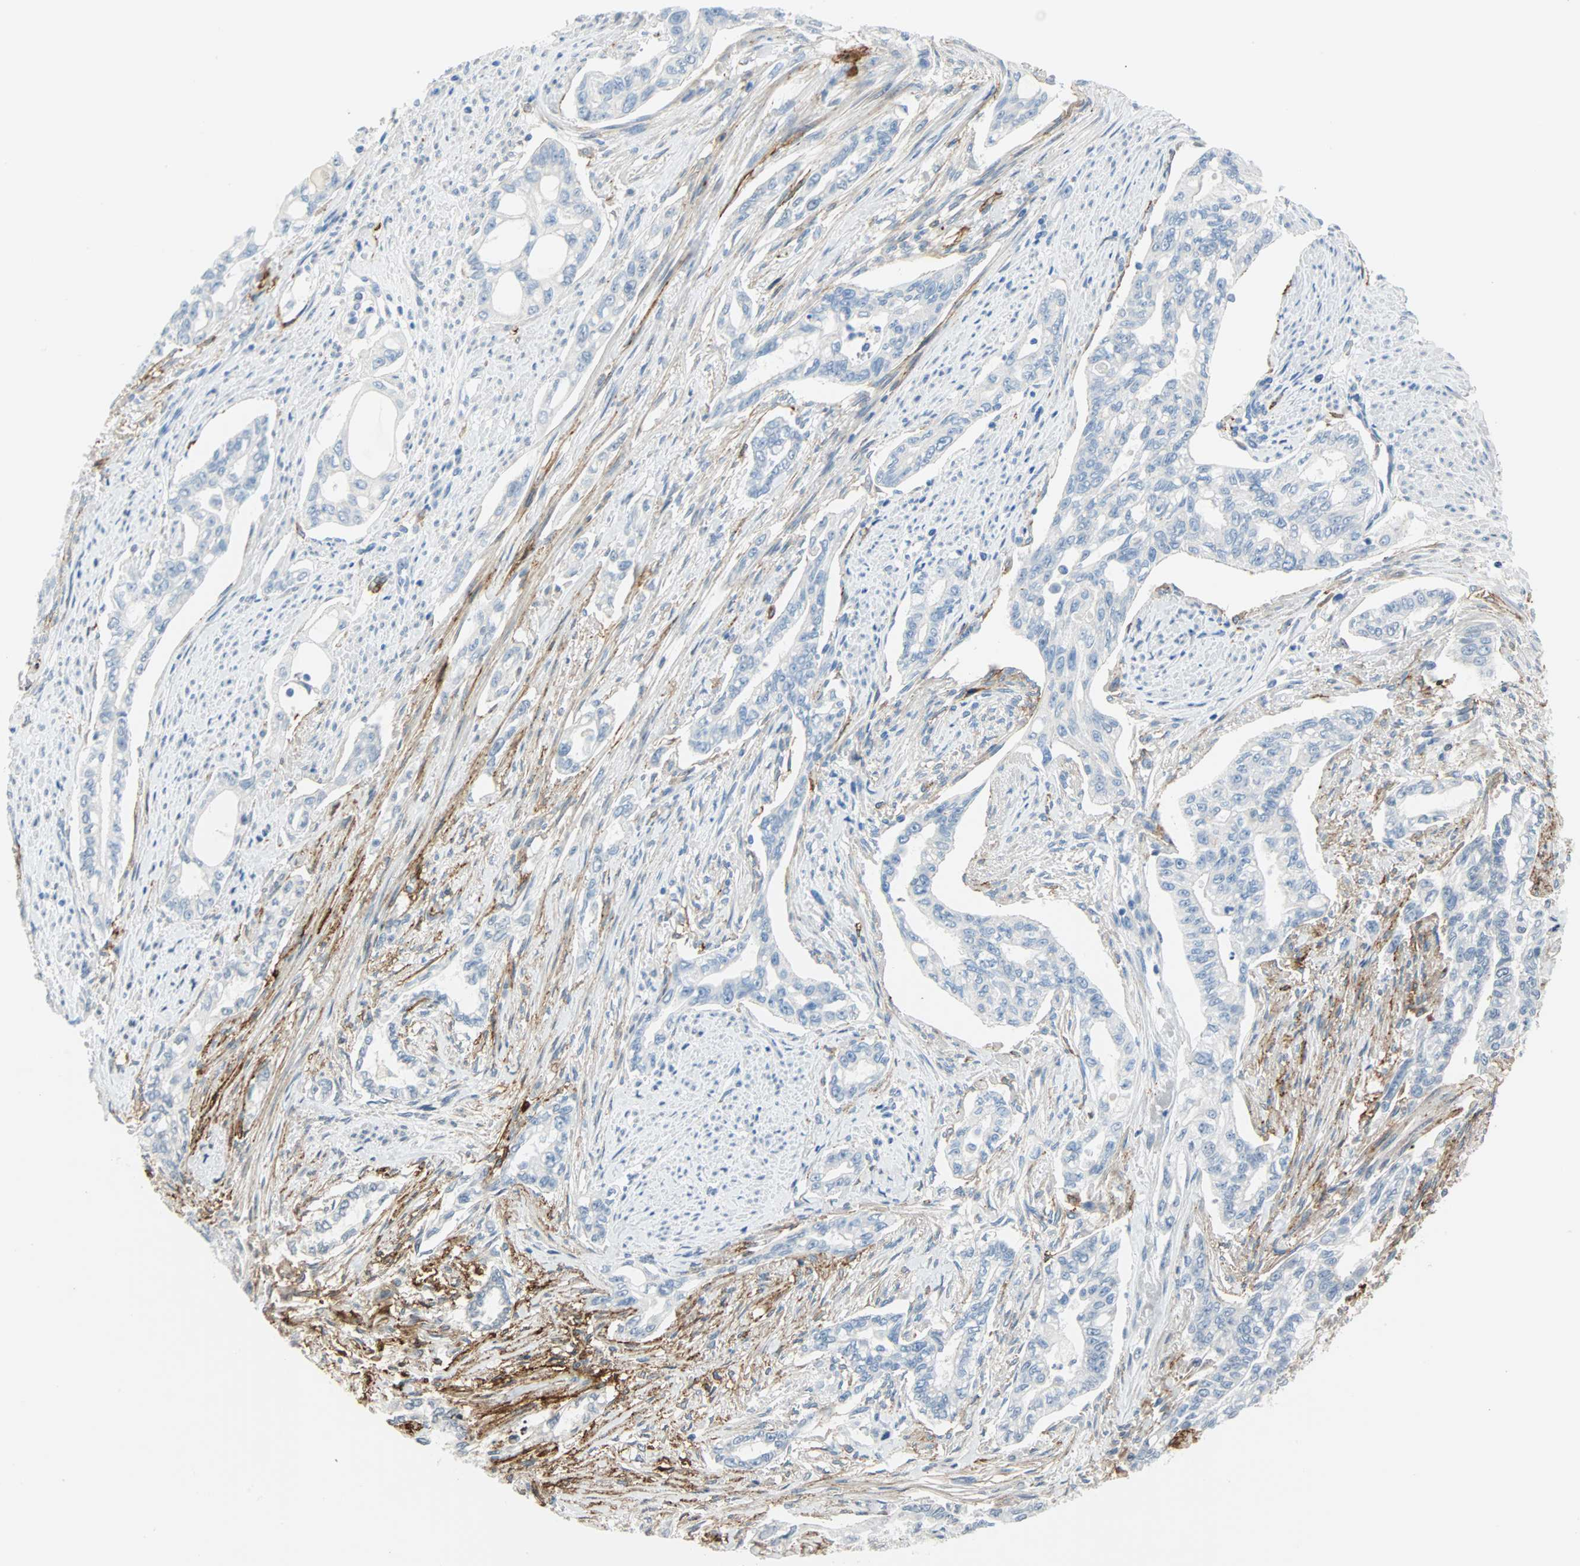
{"staining": {"intensity": "negative", "quantity": "none", "location": "none"}, "tissue": "pancreatic cancer", "cell_type": "Tumor cells", "image_type": "cancer", "snomed": [{"axis": "morphology", "description": "Normal tissue, NOS"}, {"axis": "topography", "description": "Pancreas"}], "caption": "Human pancreatic cancer stained for a protein using IHC exhibits no staining in tumor cells.", "gene": "PDPN", "patient": {"sex": "male", "age": 42}}